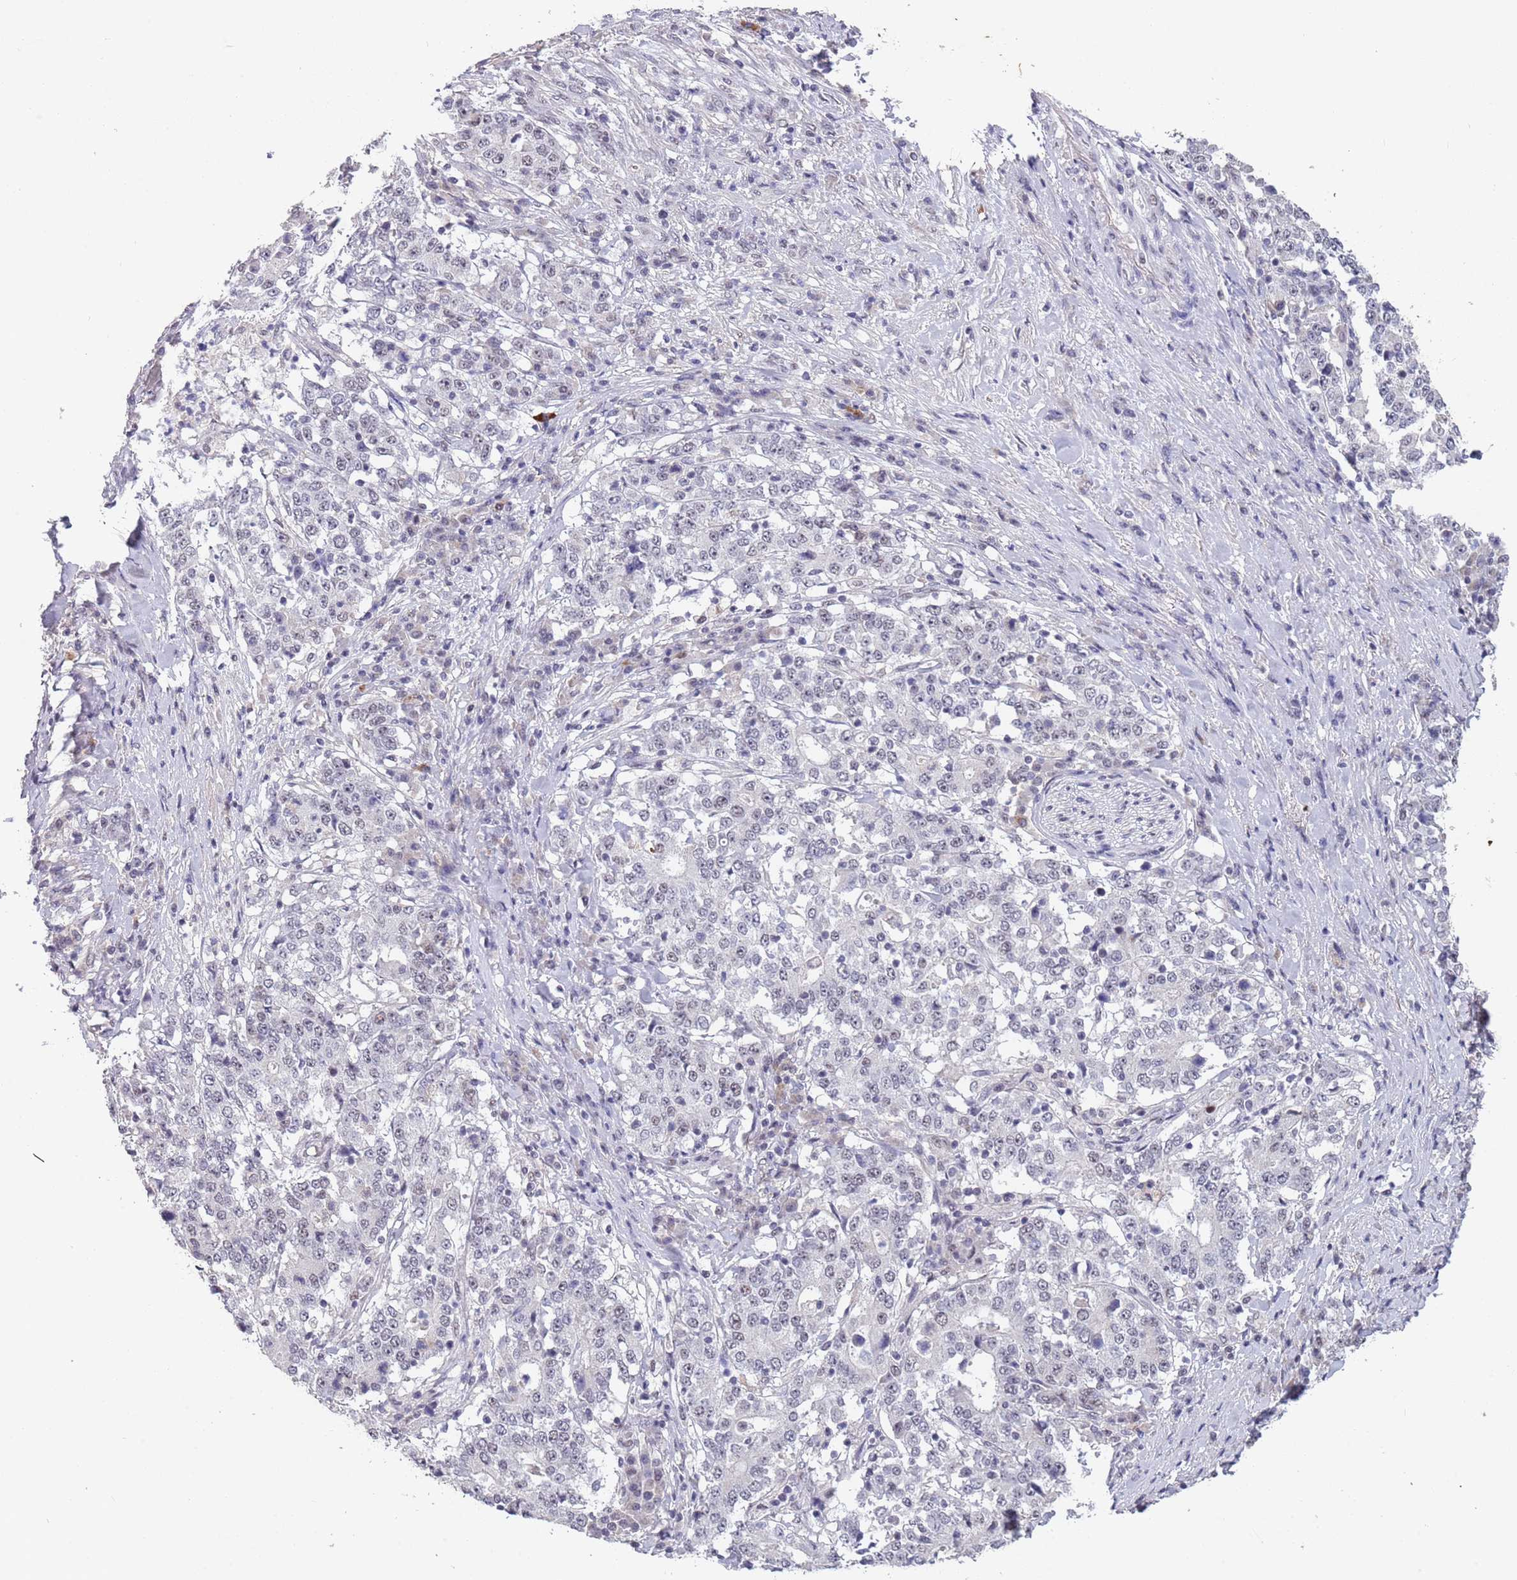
{"staining": {"intensity": "negative", "quantity": "none", "location": "none"}, "tissue": "stomach cancer", "cell_type": "Tumor cells", "image_type": "cancer", "snomed": [{"axis": "morphology", "description": "Adenocarcinoma, NOS"}, {"axis": "topography", "description": "Stomach"}], "caption": "Immunohistochemistry of human stomach cancer demonstrates no staining in tumor cells.", "gene": "CIZ1", "patient": {"sex": "male", "age": 59}}